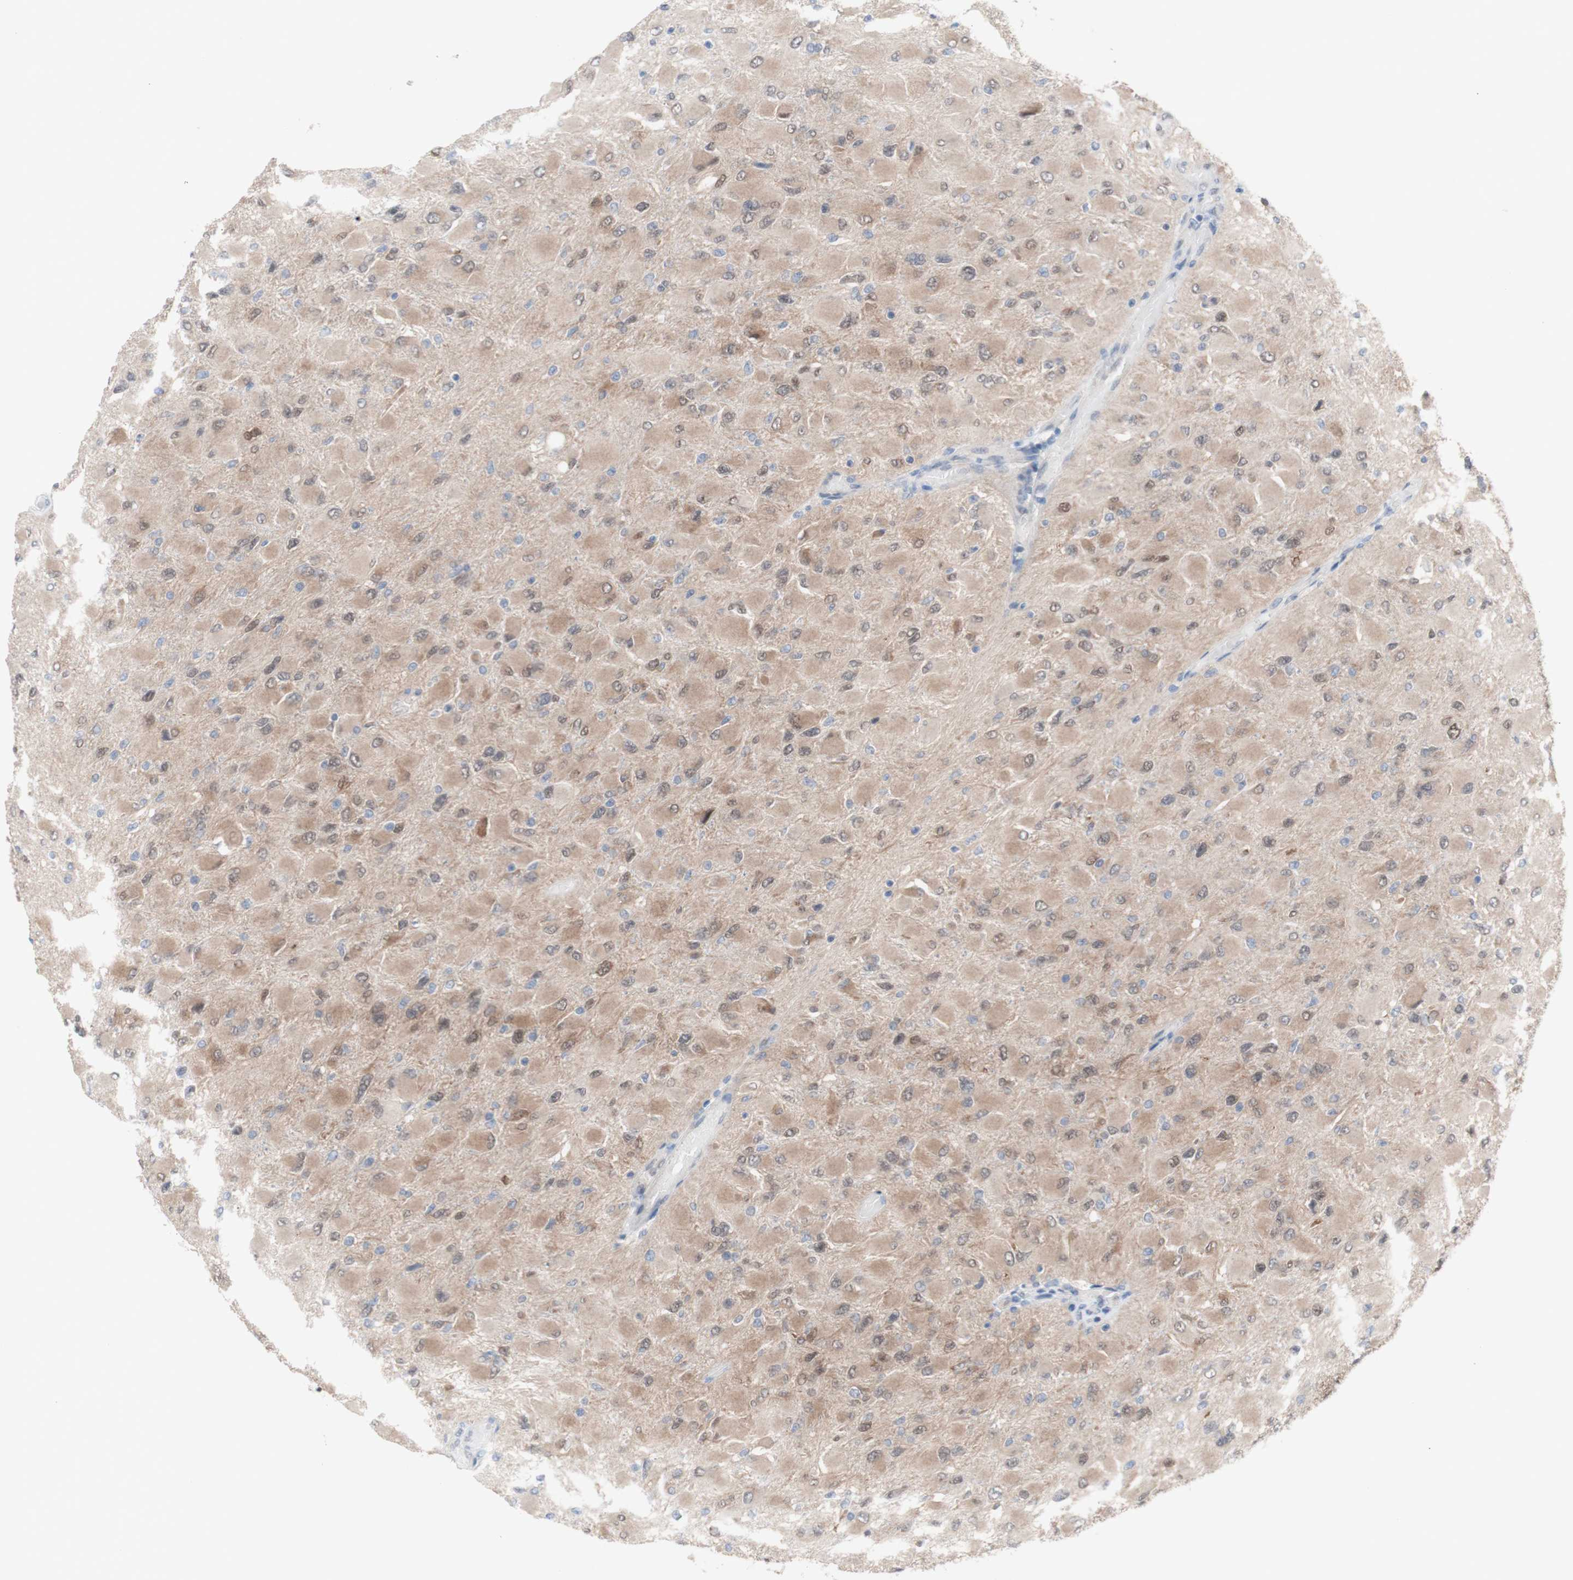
{"staining": {"intensity": "weak", "quantity": ">75%", "location": "cytoplasmic/membranous,nuclear"}, "tissue": "glioma", "cell_type": "Tumor cells", "image_type": "cancer", "snomed": [{"axis": "morphology", "description": "Glioma, malignant, High grade"}, {"axis": "topography", "description": "Cerebral cortex"}], "caption": "Immunohistochemical staining of human glioma shows weak cytoplasmic/membranous and nuclear protein expression in about >75% of tumor cells.", "gene": "PRMT5", "patient": {"sex": "female", "age": 36}}